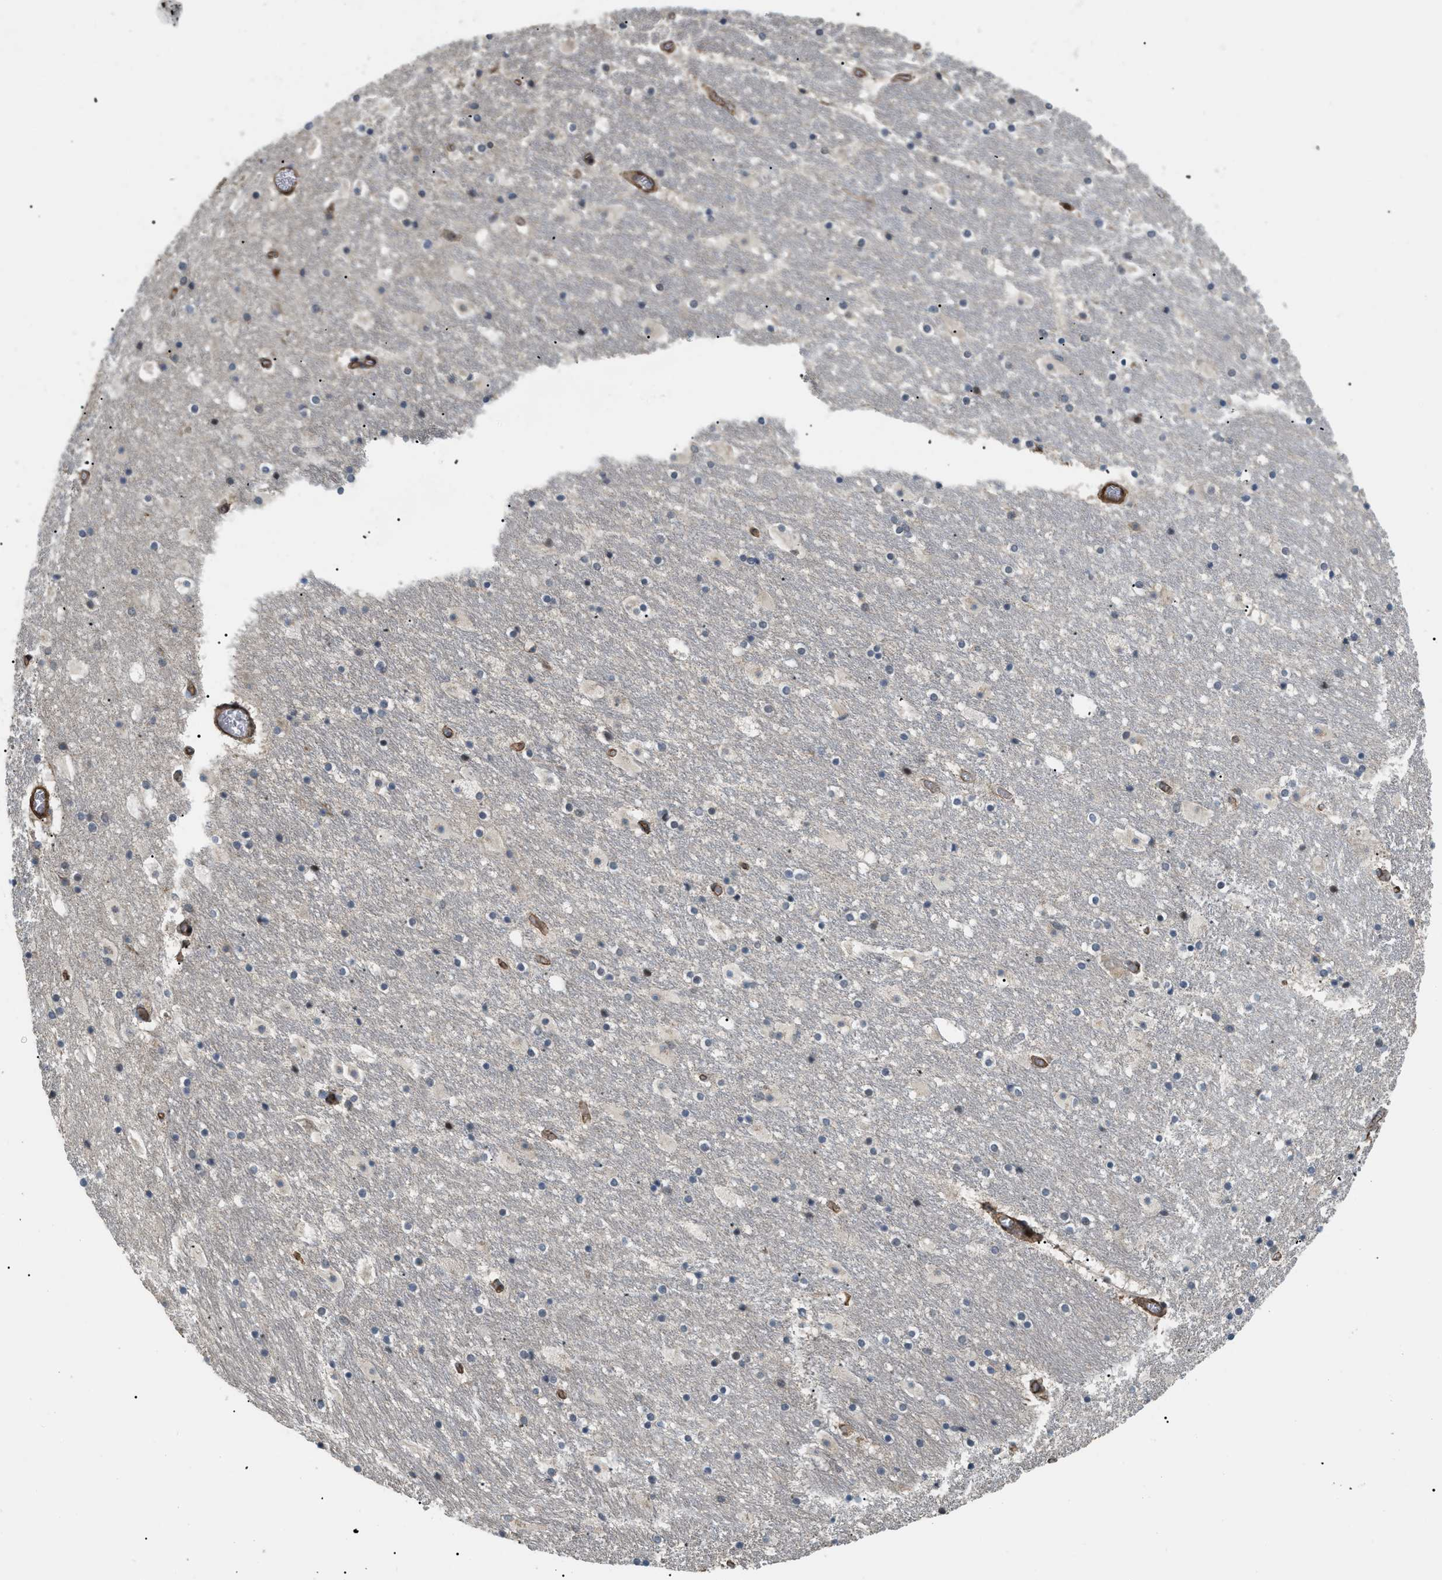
{"staining": {"intensity": "negative", "quantity": "none", "location": "none"}, "tissue": "hippocampus", "cell_type": "Glial cells", "image_type": "normal", "snomed": [{"axis": "morphology", "description": "Normal tissue, NOS"}, {"axis": "topography", "description": "Hippocampus"}], "caption": "Glial cells show no significant positivity in benign hippocampus. Nuclei are stained in blue.", "gene": "LTA4H", "patient": {"sex": "male", "age": 45}}